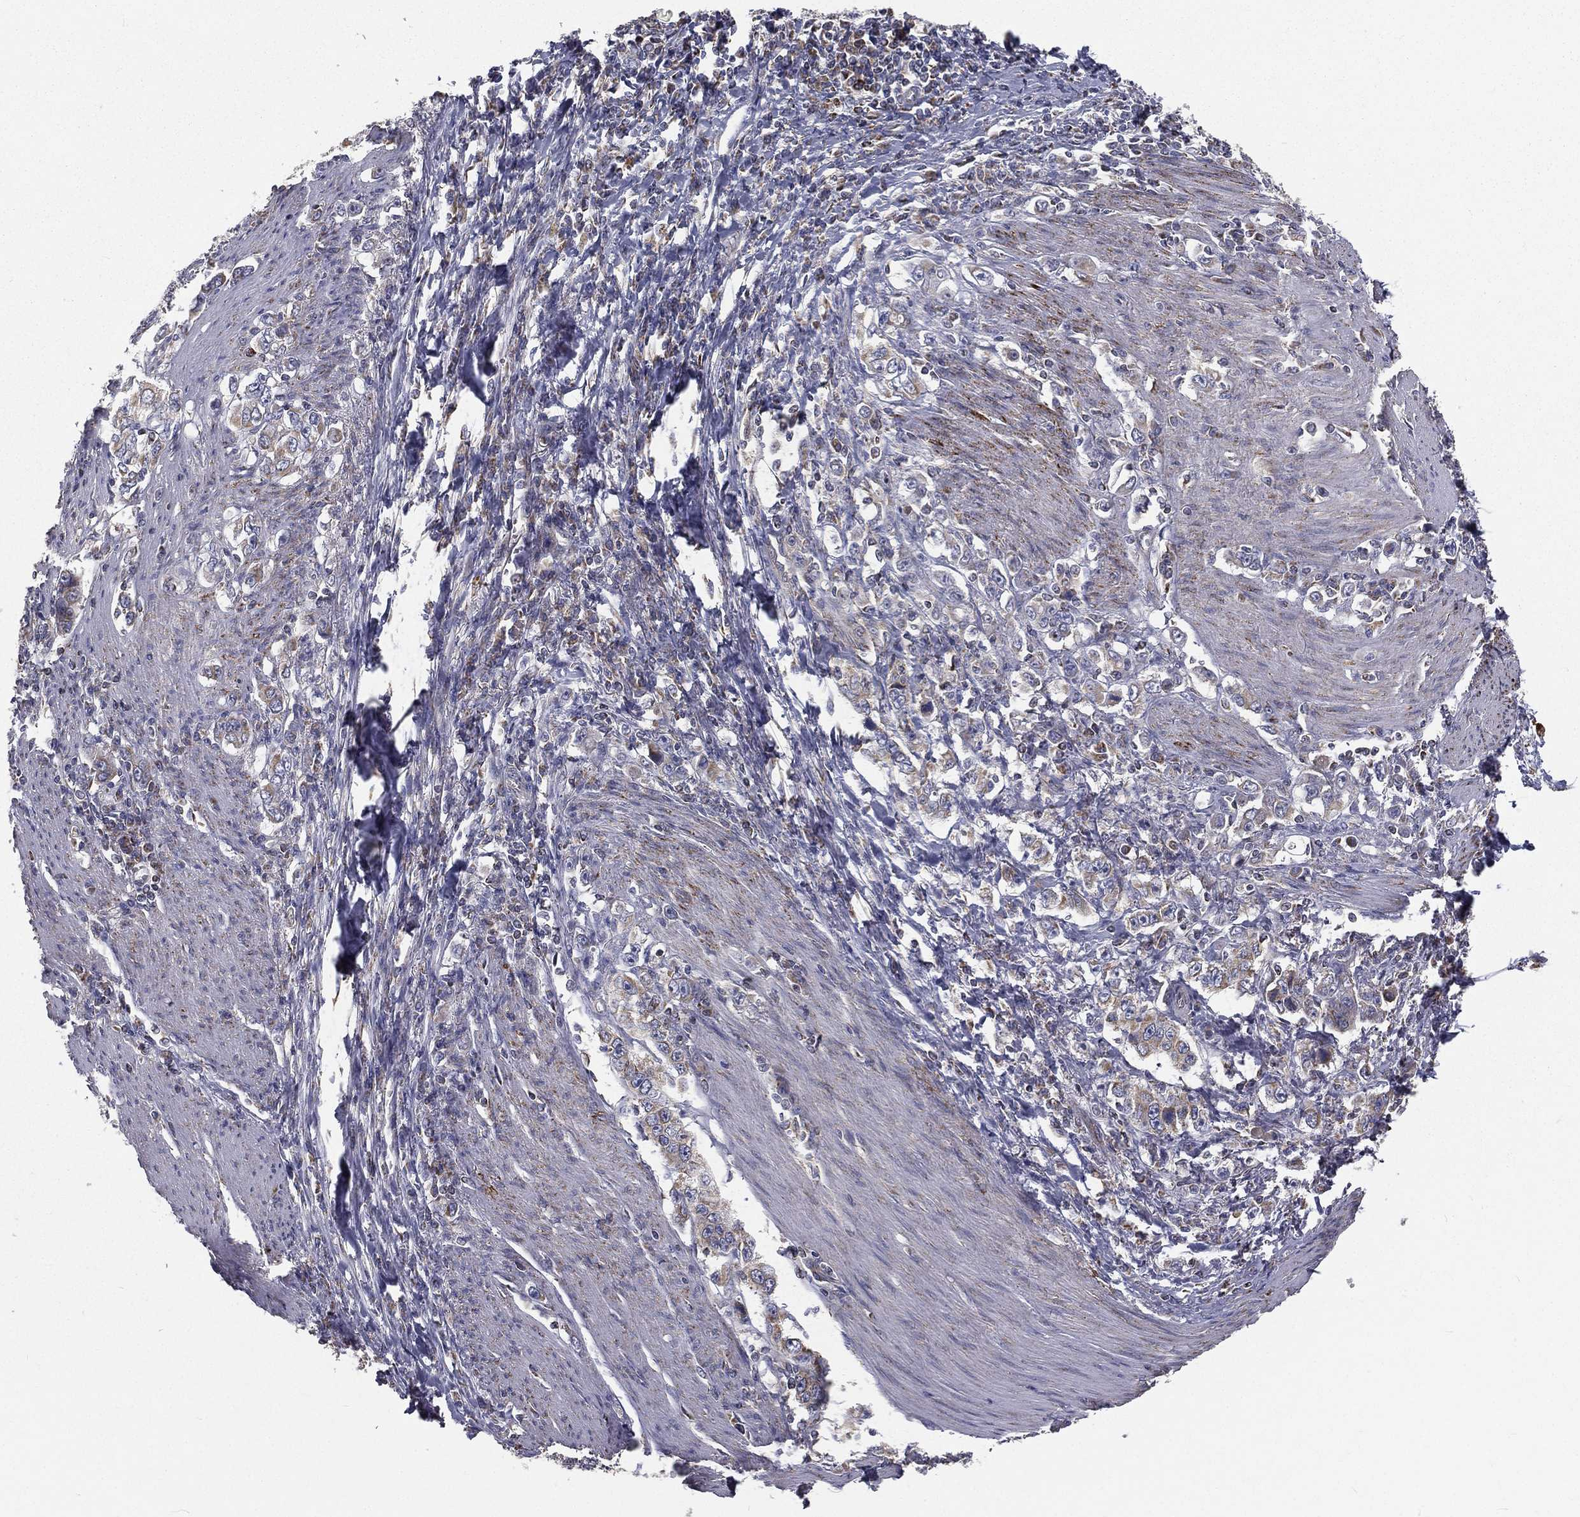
{"staining": {"intensity": "strong", "quantity": ">75%", "location": "cytoplasmic/membranous"}, "tissue": "stomach cancer", "cell_type": "Tumor cells", "image_type": "cancer", "snomed": [{"axis": "morphology", "description": "Adenocarcinoma, NOS"}, {"axis": "topography", "description": "Stomach, lower"}], "caption": "Protein staining by immunohistochemistry (IHC) demonstrates strong cytoplasmic/membranous positivity in about >75% of tumor cells in stomach adenocarcinoma.", "gene": "HADH", "patient": {"sex": "female", "age": 72}}